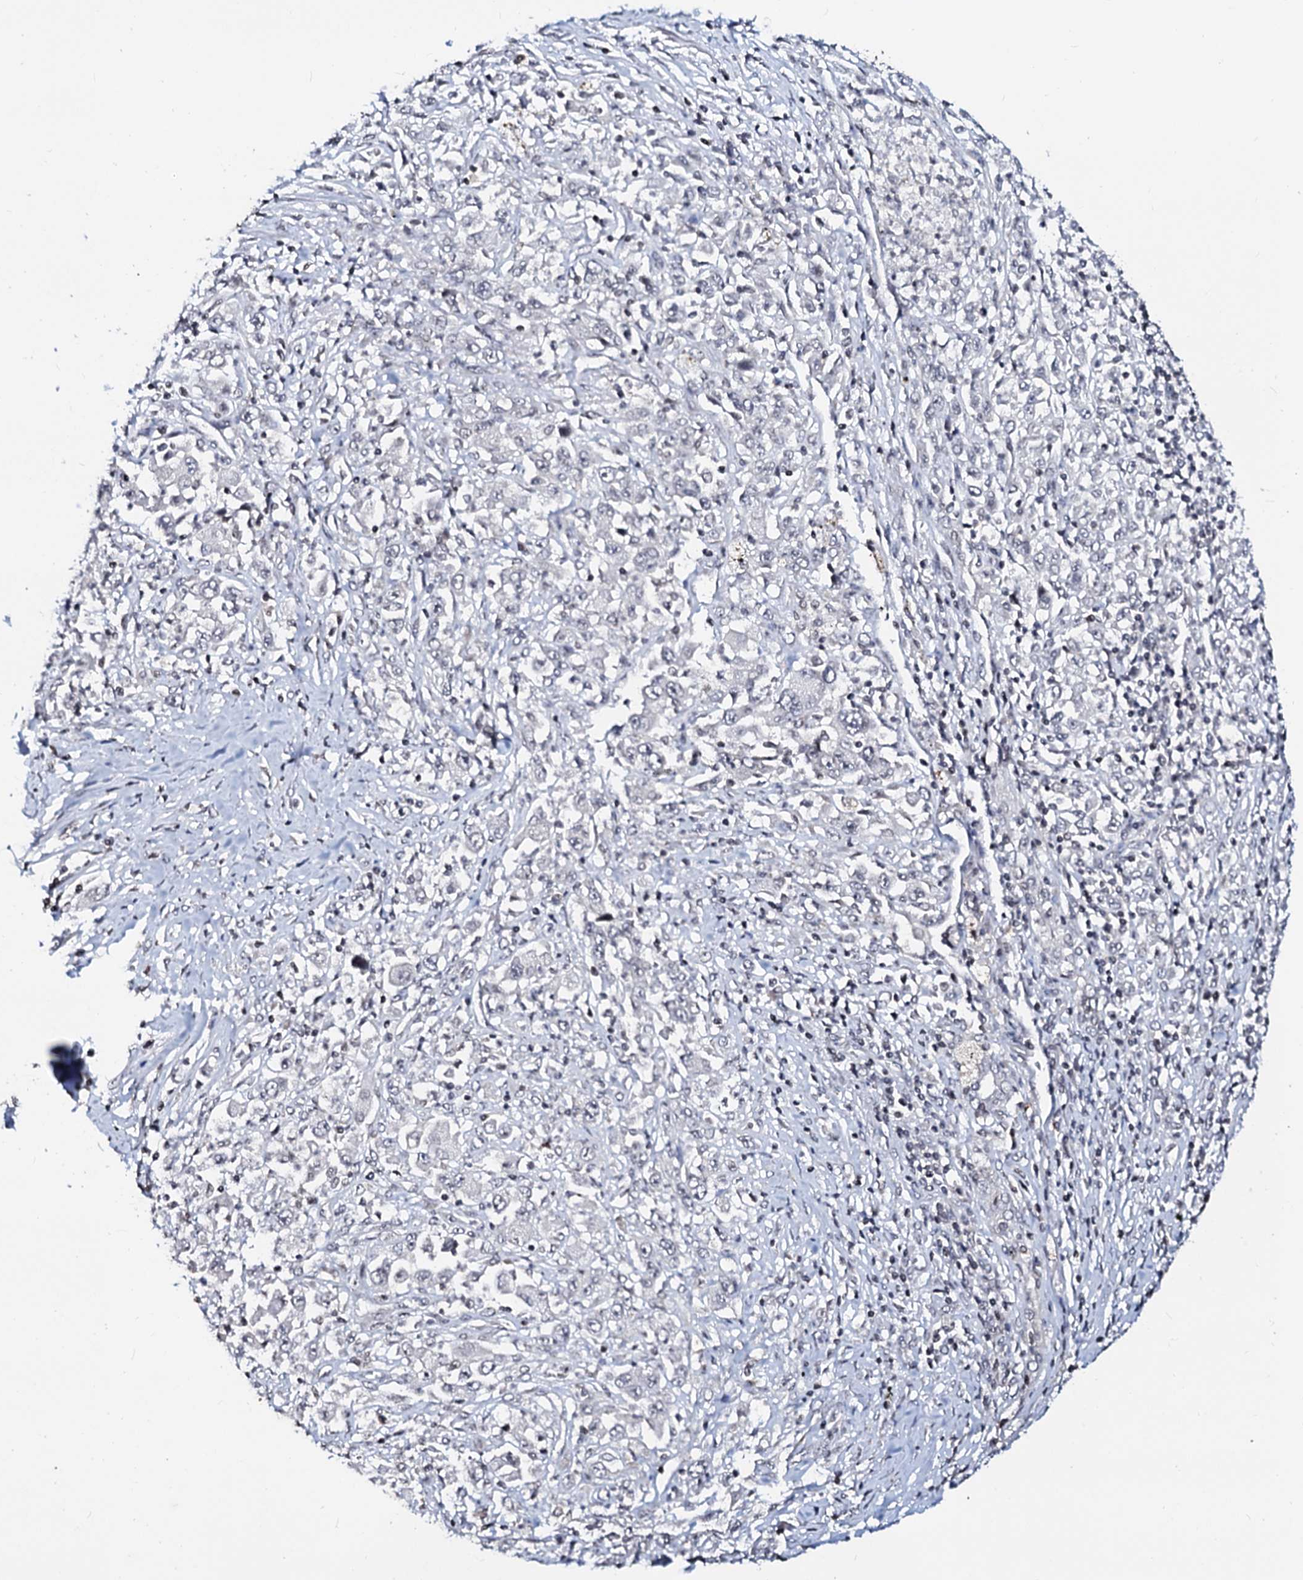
{"staining": {"intensity": "negative", "quantity": "none", "location": "none"}, "tissue": "melanoma", "cell_type": "Tumor cells", "image_type": "cancer", "snomed": [{"axis": "morphology", "description": "Malignant melanoma, Metastatic site"}, {"axis": "topography", "description": "Skin"}], "caption": "Protein analysis of malignant melanoma (metastatic site) exhibits no significant expression in tumor cells. (DAB immunohistochemistry, high magnification).", "gene": "LSM11", "patient": {"sex": "female", "age": 56}}